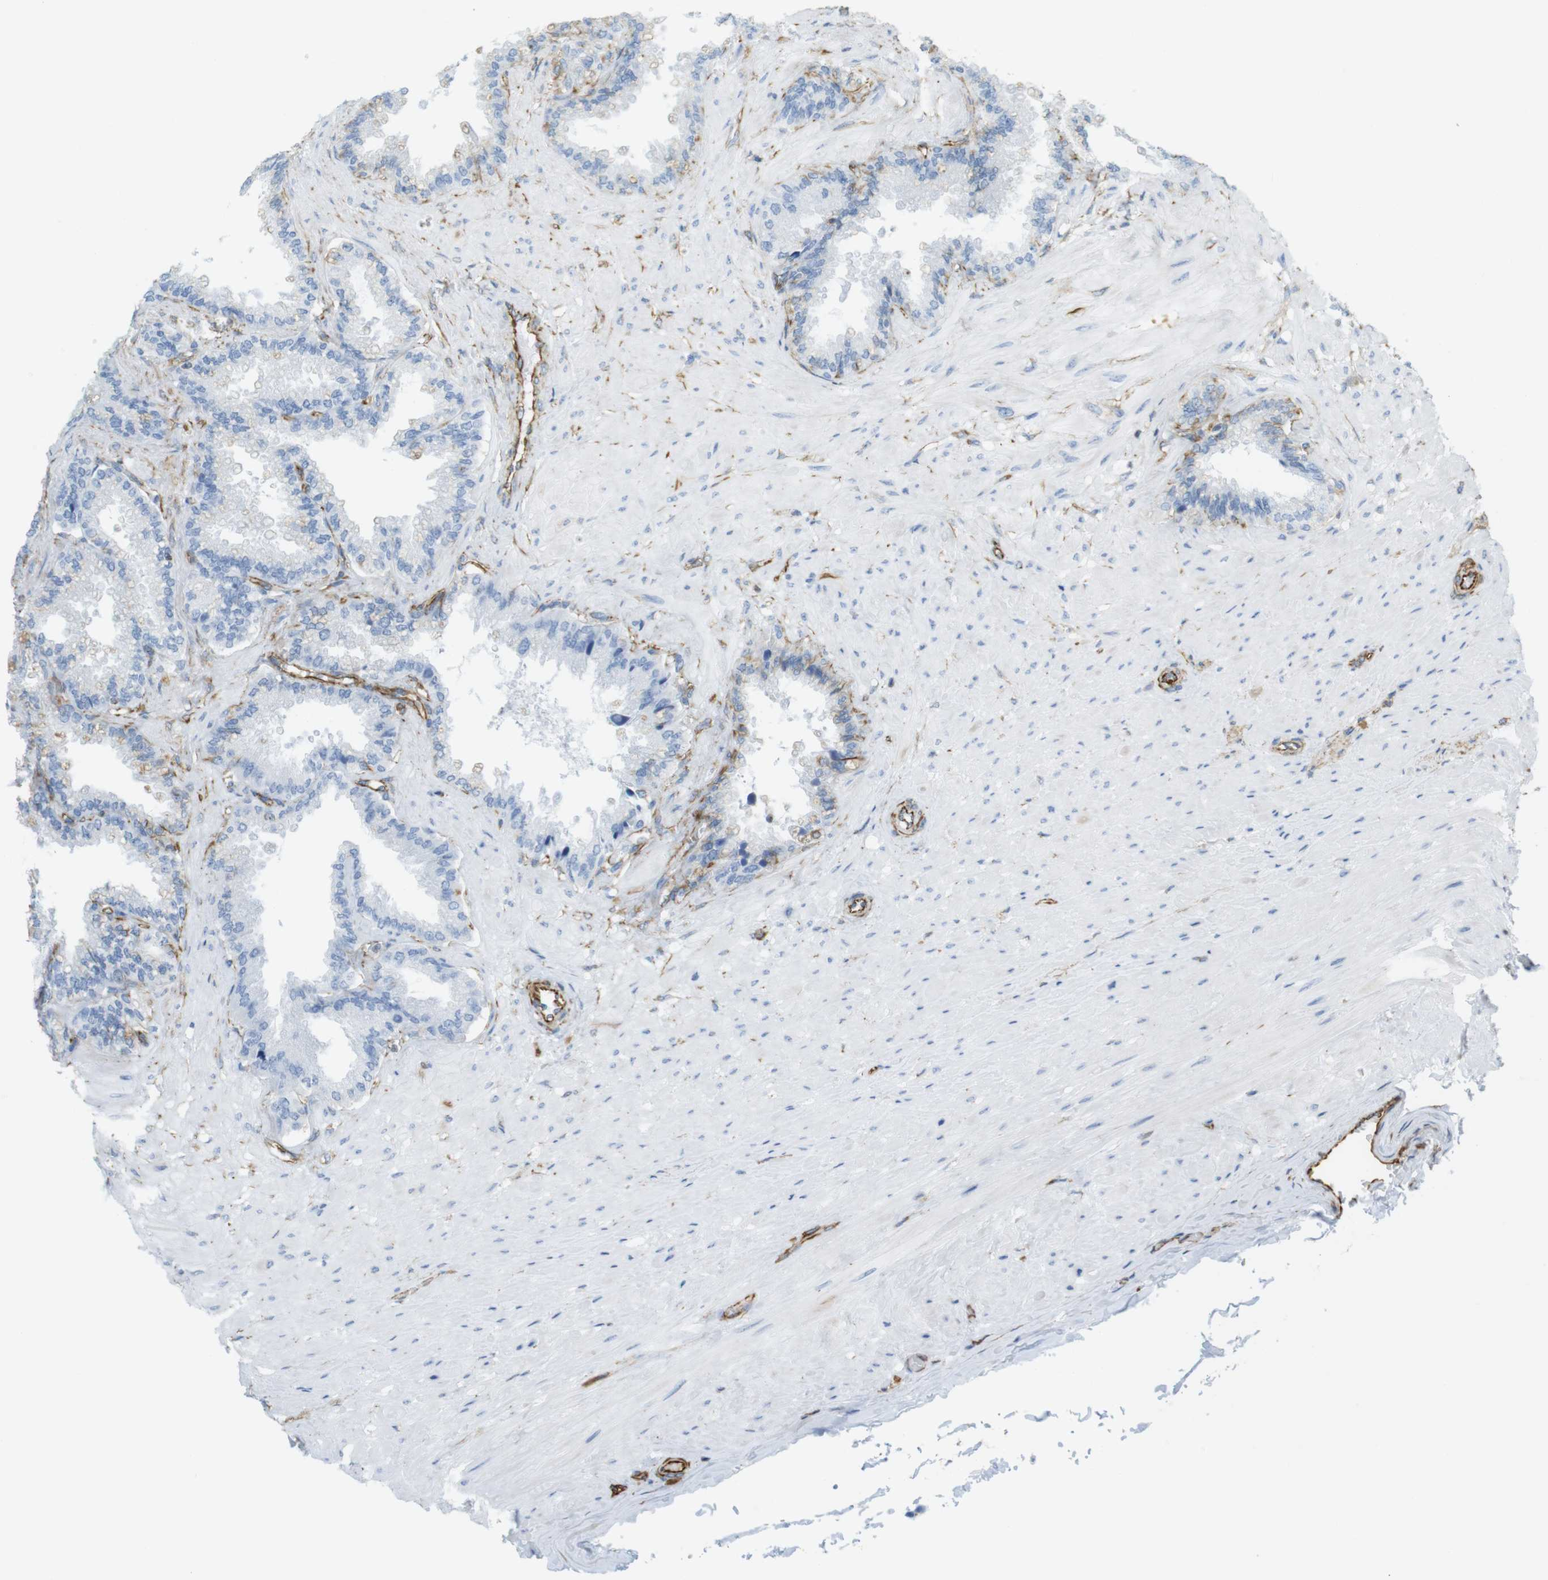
{"staining": {"intensity": "negative", "quantity": "none", "location": "none"}, "tissue": "seminal vesicle", "cell_type": "Glandular cells", "image_type": "normal", "snomed": [{"axis": "morphology", "description": "Normal tissue, NOS"}, {"axis": "topography", "description": "Seminal veicle"}], "caption": "The immunohistochemistry (IHC) histopathology image has no significant expression in glandular cells of seminal vesicle. Nuclei are stained in blue.", "gene": "MS4A10", "patient": {"sex": "male", "age": 46}}